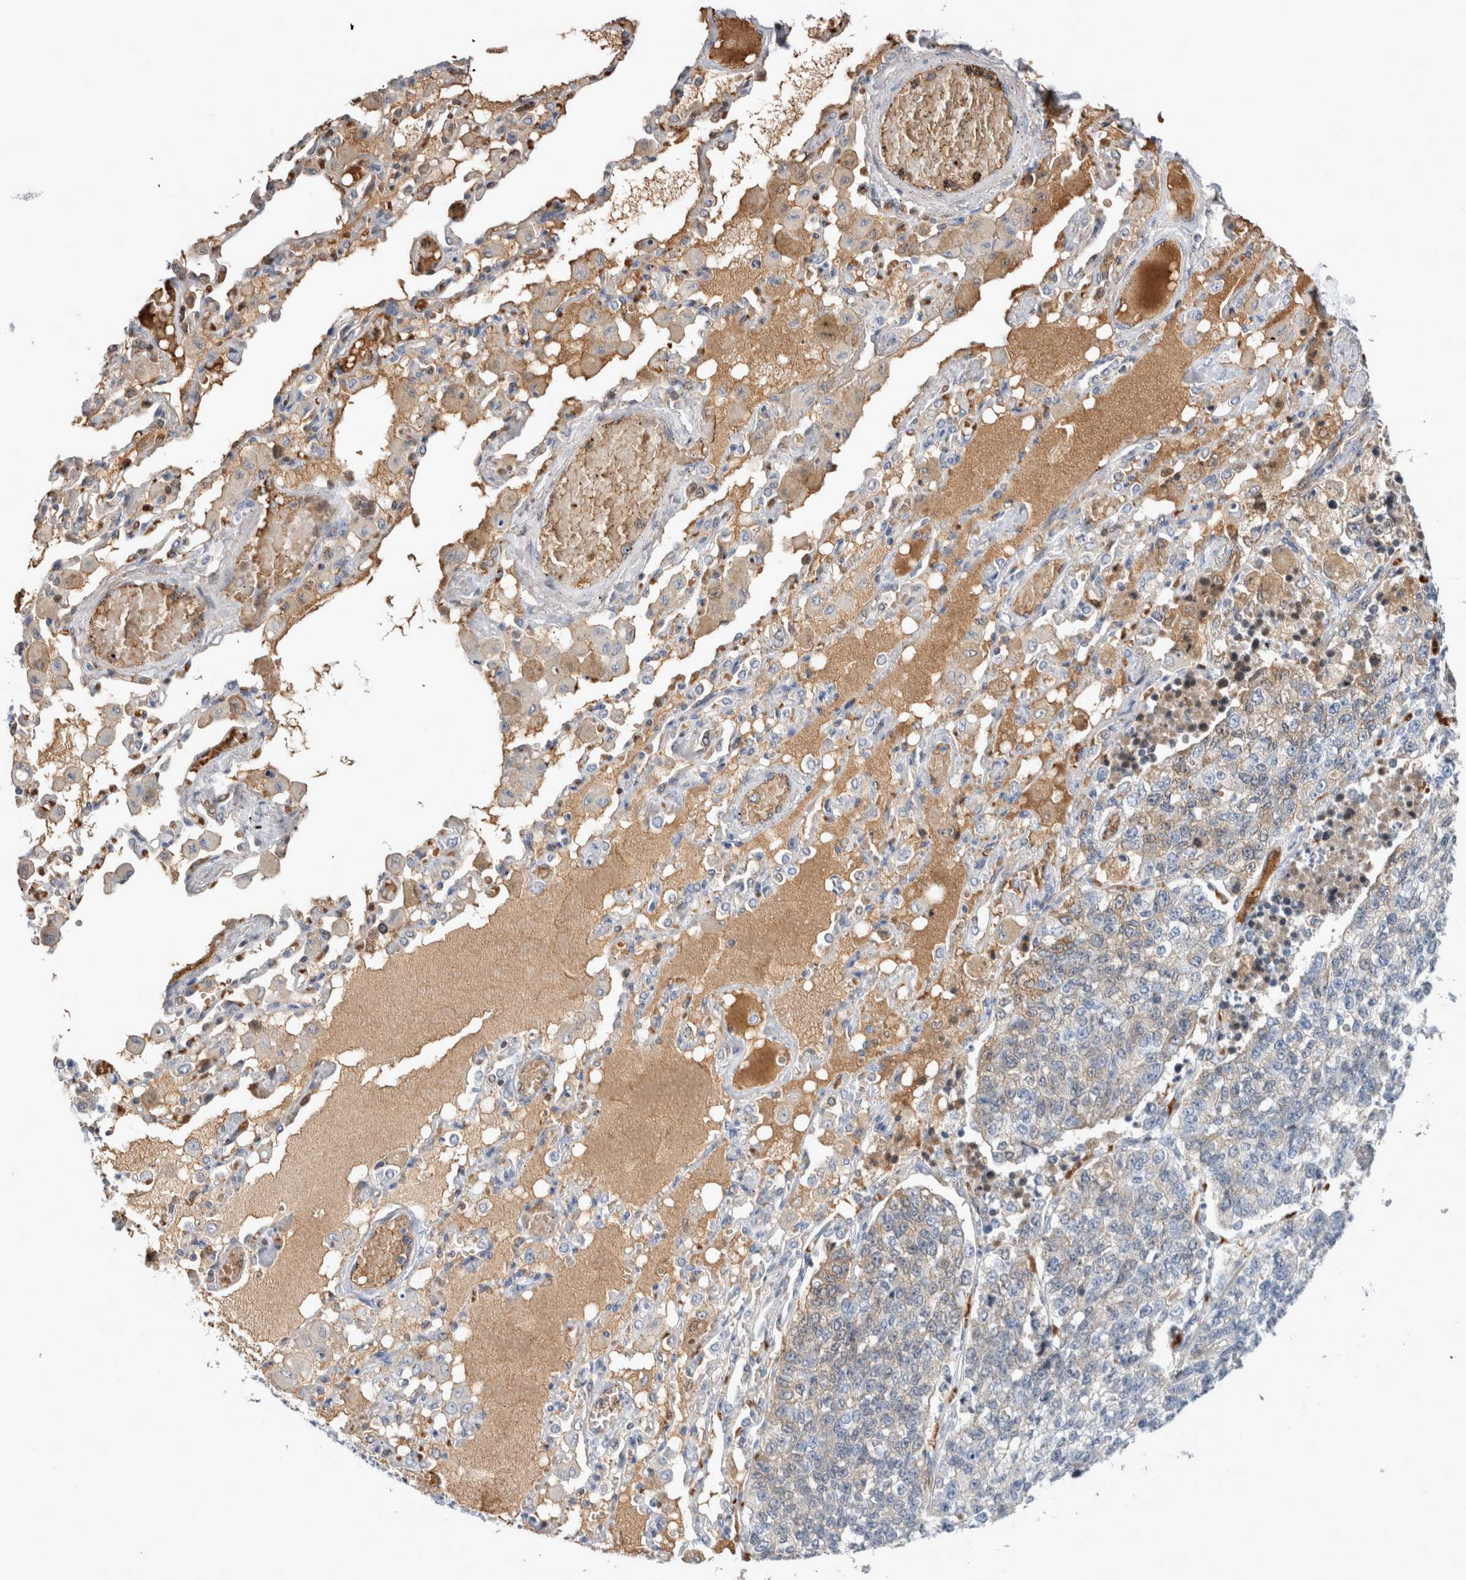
{"staining": {"intensity": "weak", "quantity": "<25%", "location": "cytoplasmic/membranous"}, "tissue": "lung cancer", "cell_type": "Tumor cells", "image_type": "cancer", "snomed": [{"axis": "morphology", "description": "Adenocarcinoma, NOS"}, {"axis": "topography", "description": "Lung"}], "caption": "Tumor cells are negative for protein expression in human lung cancer.", "gene": "CA1", "patient": {"sex": "male", "age": 49}}